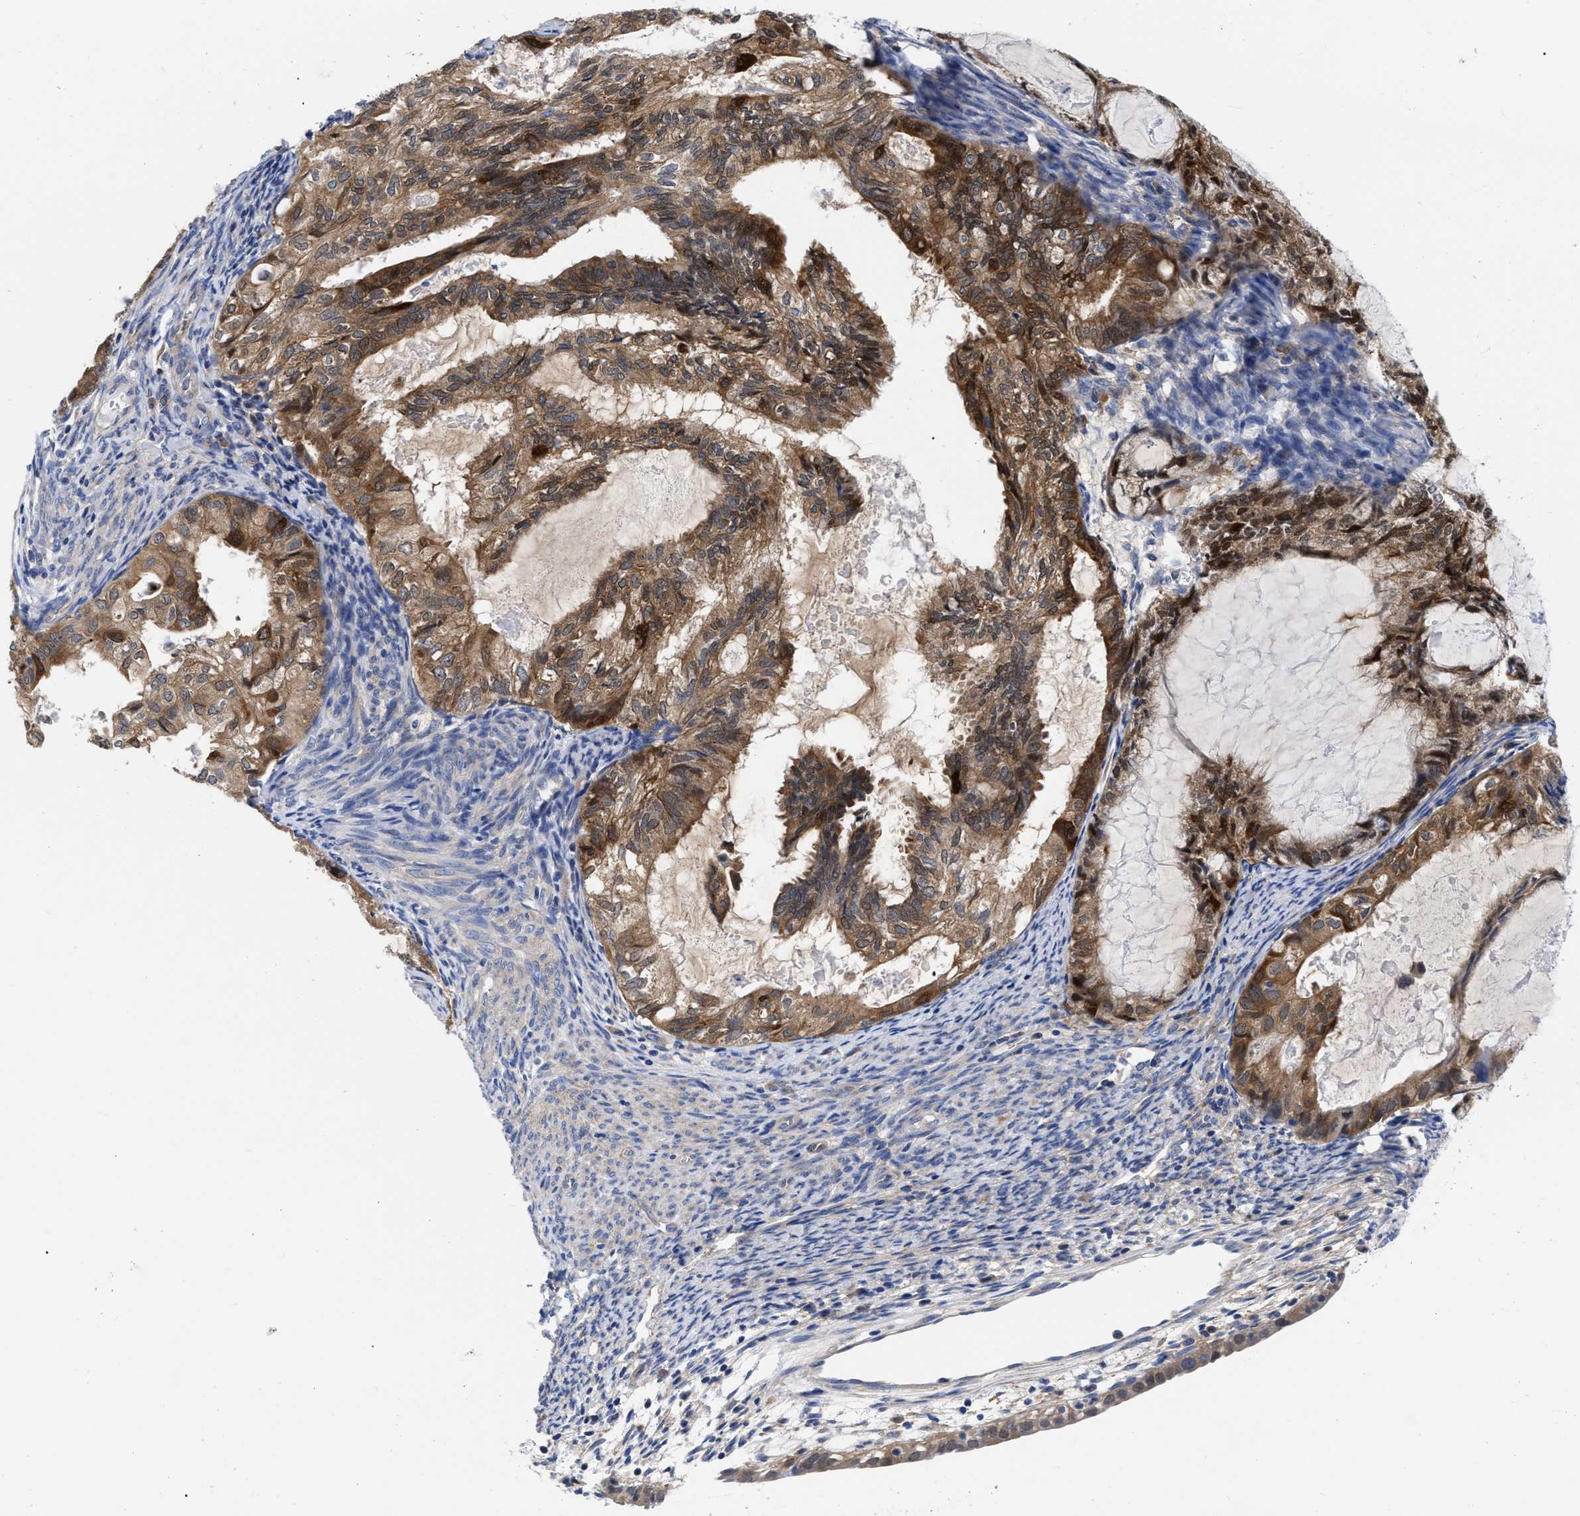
{"staining": {"intensity": "strong", "quantity": ">75%", "location": "cytoplasmic/membranous"}, "tissue": "cervical cancer", "cell_type": "Tumor cells", "image_type": "cancer", "snomed": [{"axis": "morphology", "description": "Normal tissue, NOS"}, {"axis": "morphology", "description": "Adenocarcinoma, NOS"}, {"axis": "topography", "description": "Cervix"}, {"axis": "topography", "description": "Endometrium"}], "caption": "Protein analysis of cervical cancer (adenocarcinoma) tissue exhibits strong cytoplasmic/membranous staining in about >75% of tumor cells.", "gene": "RBKS", "patient": {"sex": "female", "age": 86}}